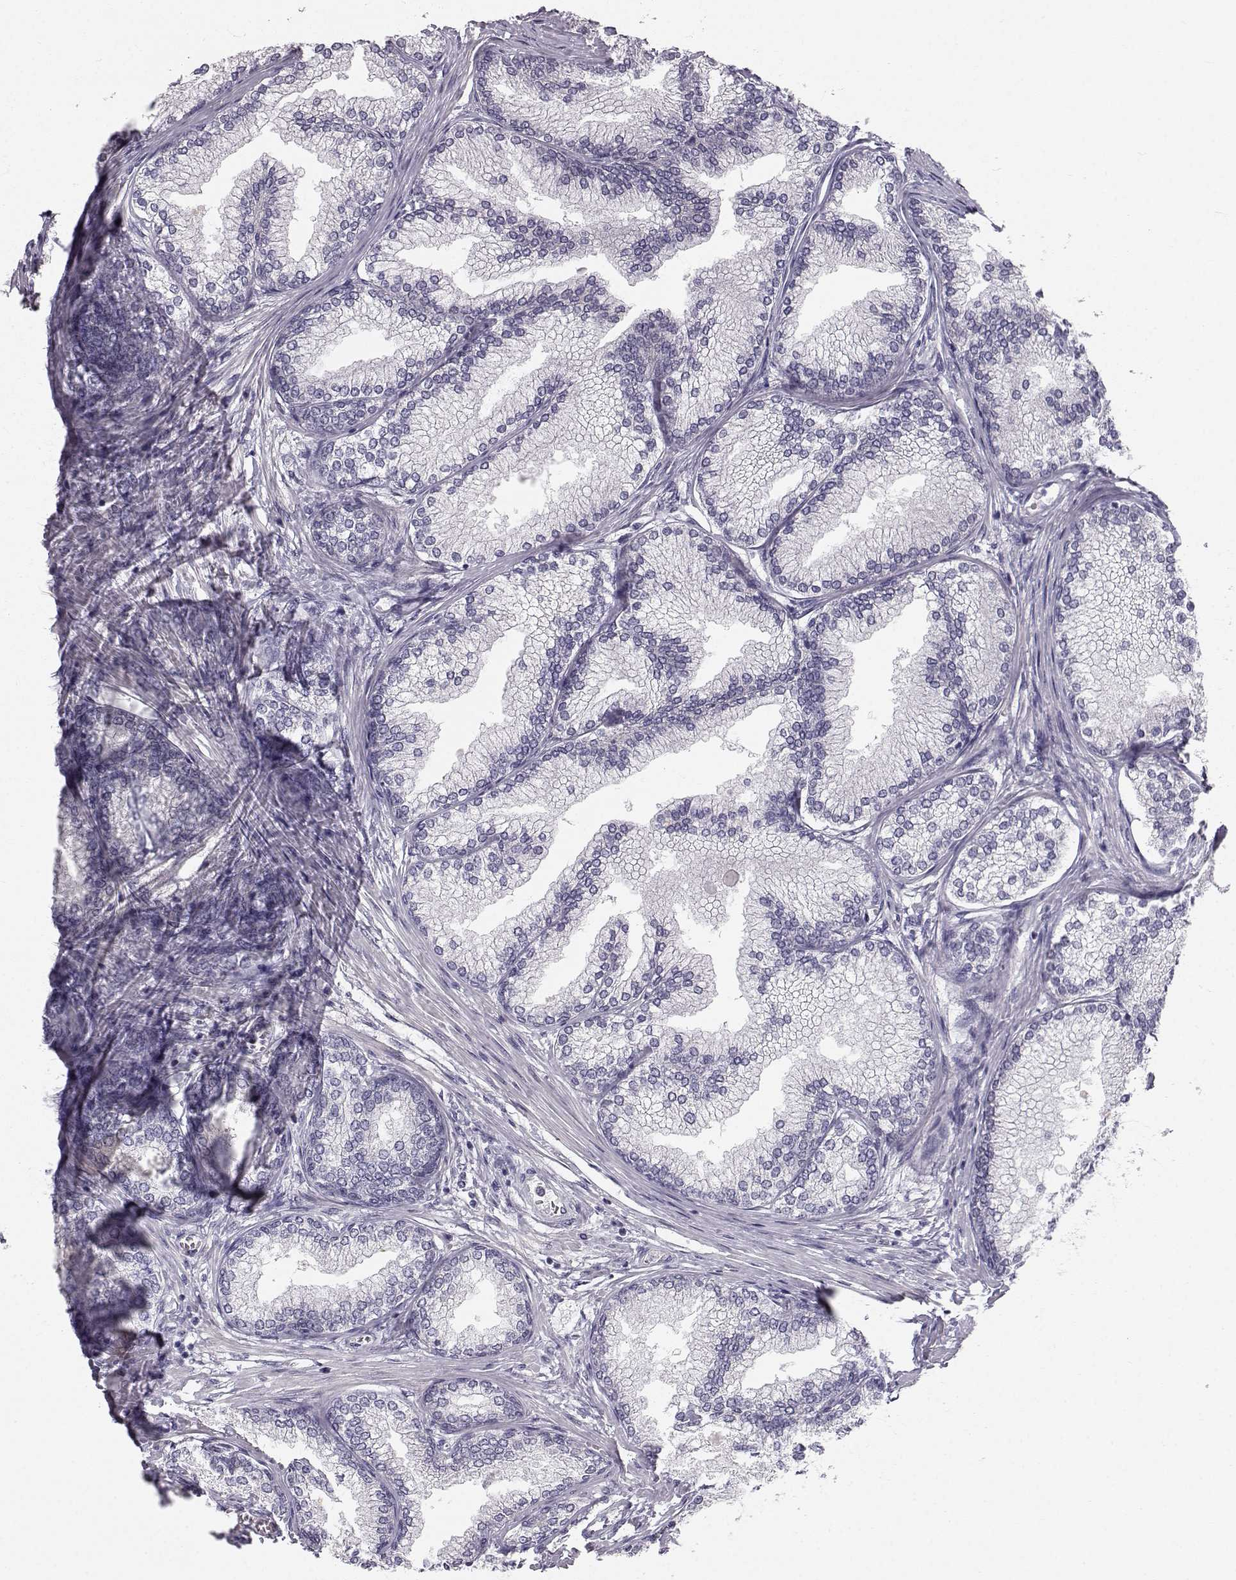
{"staining": {"intensity": "negative", "quantity": "none", "location": "none"}, "tissue": "prostate", "cell_type": "Glandular cells", "image_type": "normal", "snomed": [{"axis": "morphology", "description": "Normal tissue, NOS"}, {"axis": "topography", "description": "Prostate"}], "caption": "Protein analysis of benign prostate reveals no significant staining in glandular cells.", "gene": "ZNF185", "patient": {"sex": "male", "age": 72}}